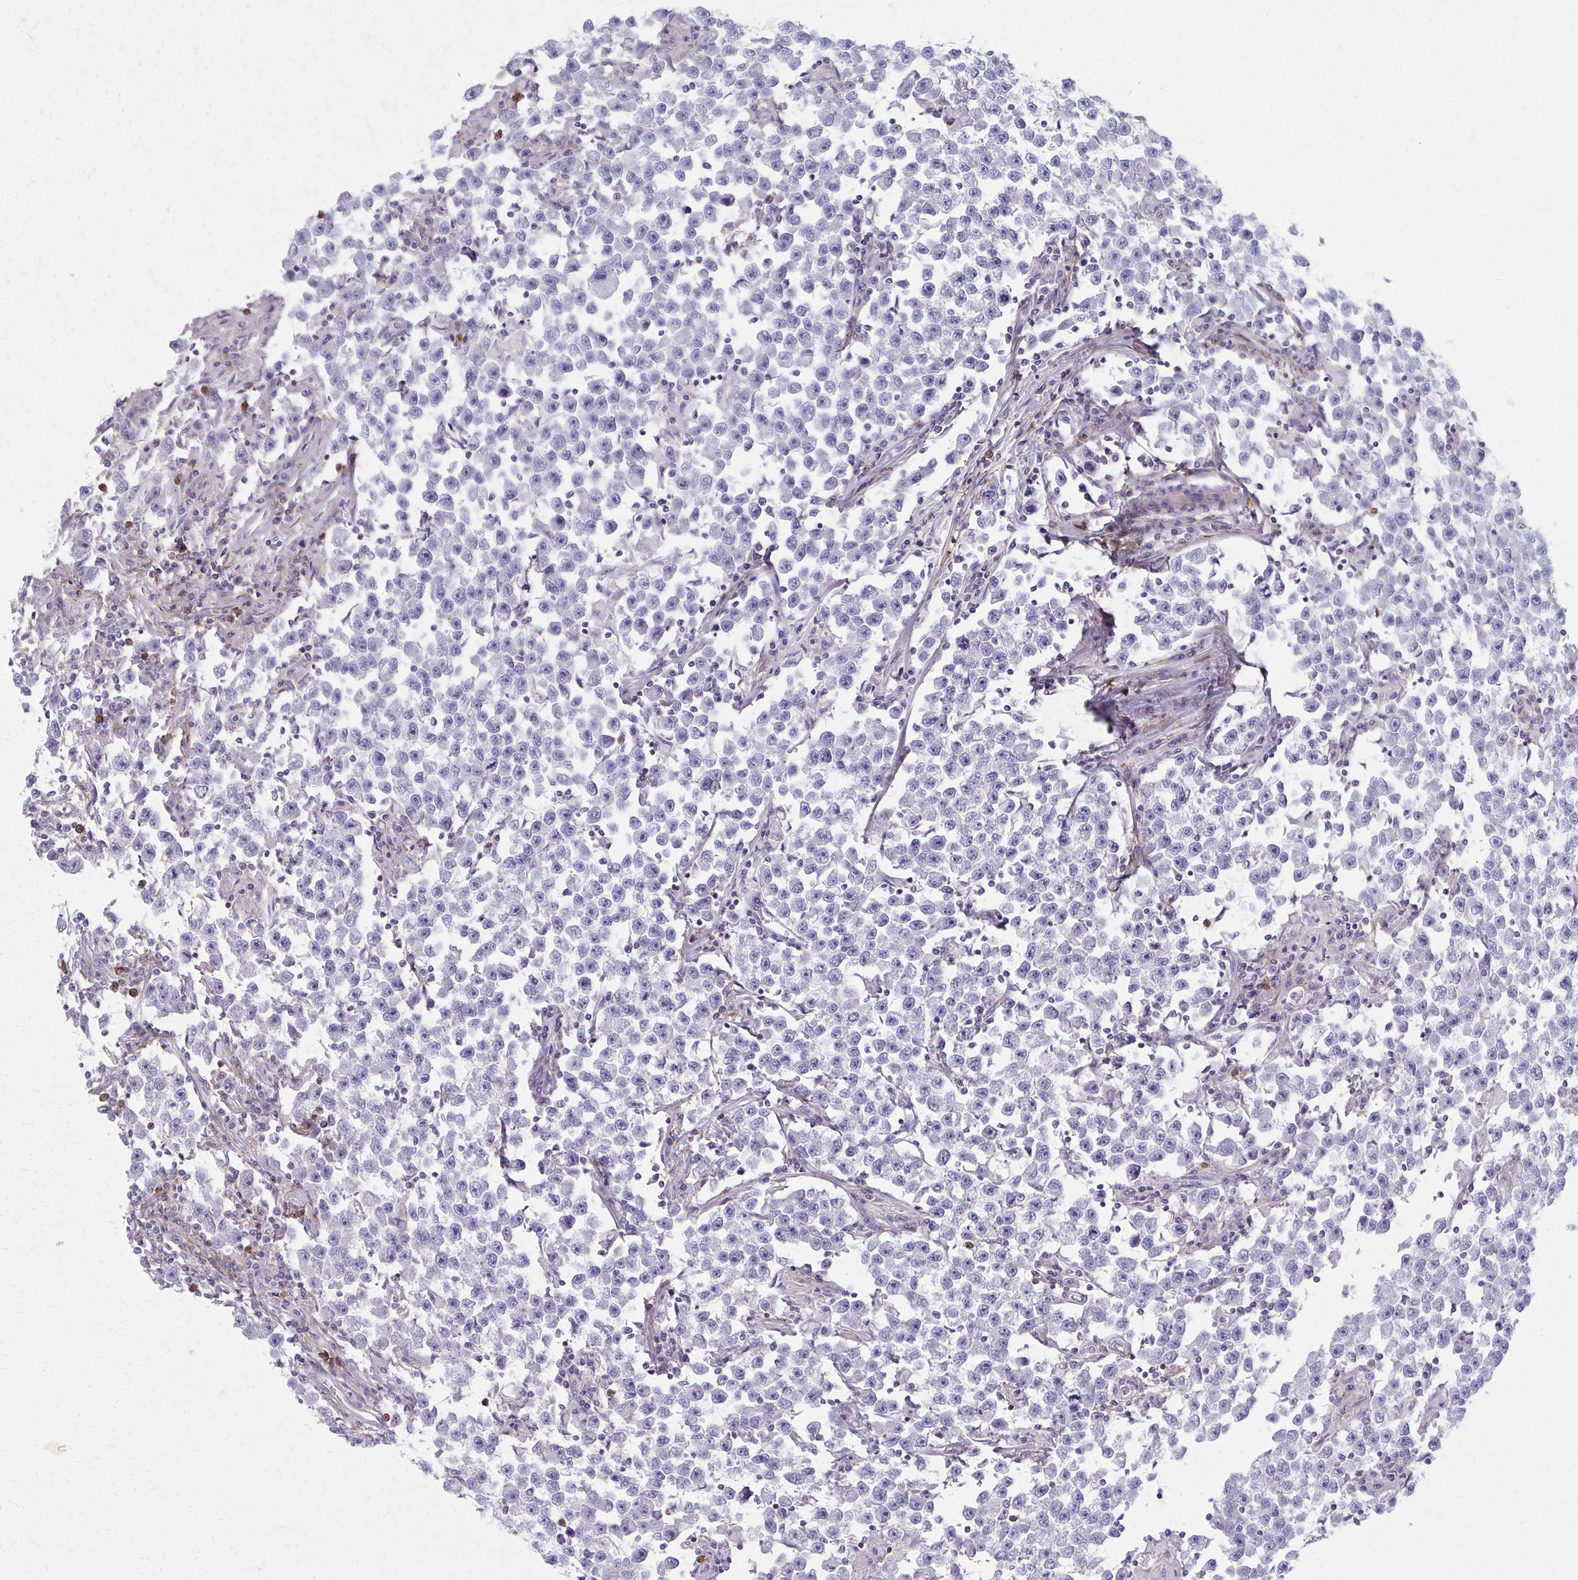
{"staining": {"intensity": "negative", "quantity": "none", "location": "none"}, "tissue": "testis cancer", "cell_type": "Tumor cells", "image_type": "cancer", "snomed": [{"axis": "morphology", "description": "Seminoma, NOS"}, {"axis": "topography", "description": "Testis"}], "caption": "Immunohistochemistry histopathology image of testis cancer stained for a protein (brown), which shows no expression in tumor cells. (IHC, brightfield microscopy, high magnification).", "gene": "SPATS2L", "patient": {"sex": "male", "age": 33}}